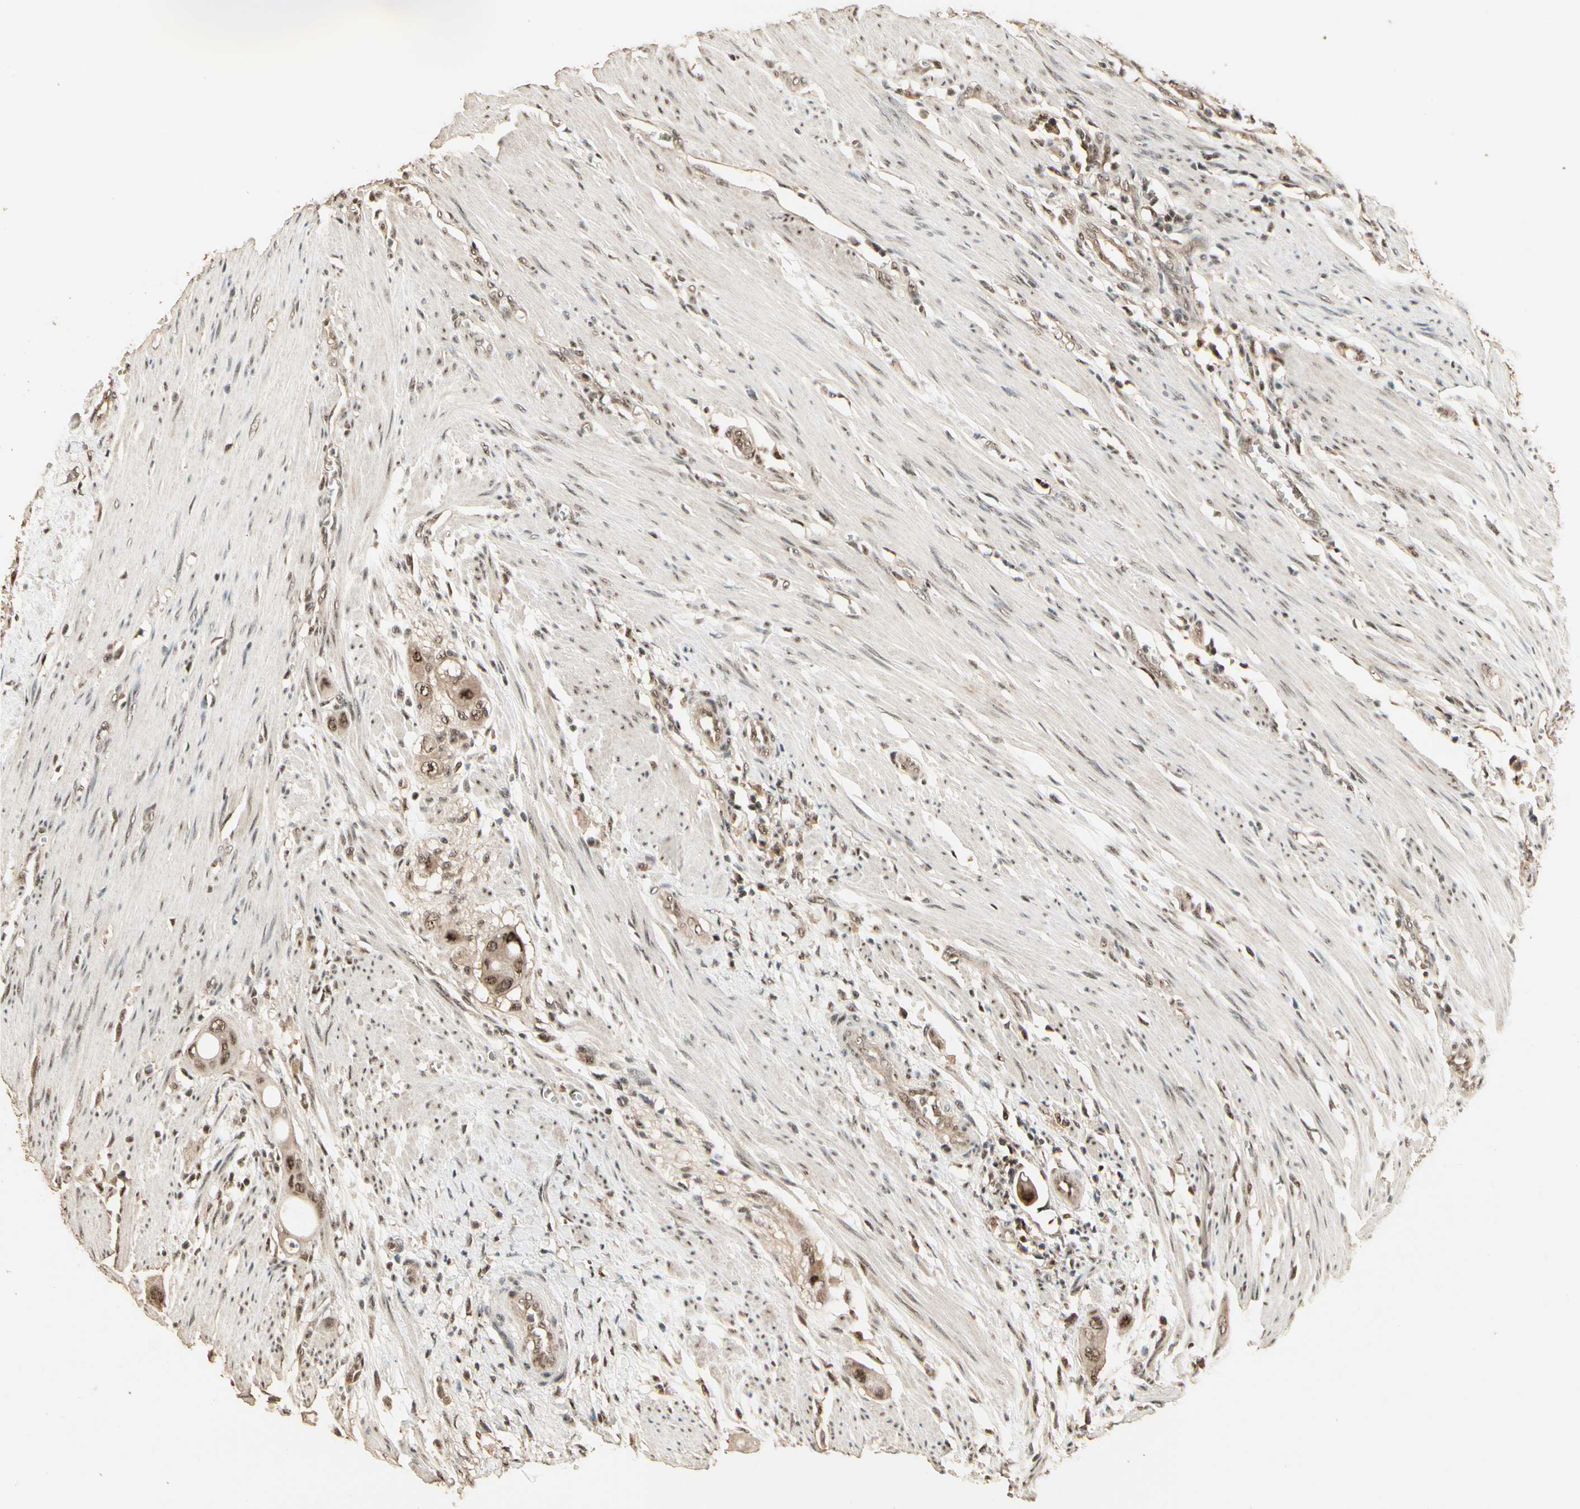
{"staining": {"intensity": "moderate", "quantity": ">75%", "location": "cytoplasmic/membranous,nuclear"}, "tissue": "colorectal cancer", "cell_type": "Tumor cells", "image_type": "cancer", "snomed": [{"axis": "morphology", "description": "Adenocarcinoma, NOS"}, {"axis": "topography", "description": "Colon"}], "caption": "Human colorectal adenocarcinoma stained for a protein (brown) exhibits moderate cytoplasmic/membranous and nuclear positive staining in about >75% of tumor cells.", "gene": "RBM25", "patient": {"sex": "female", "age": 57}}